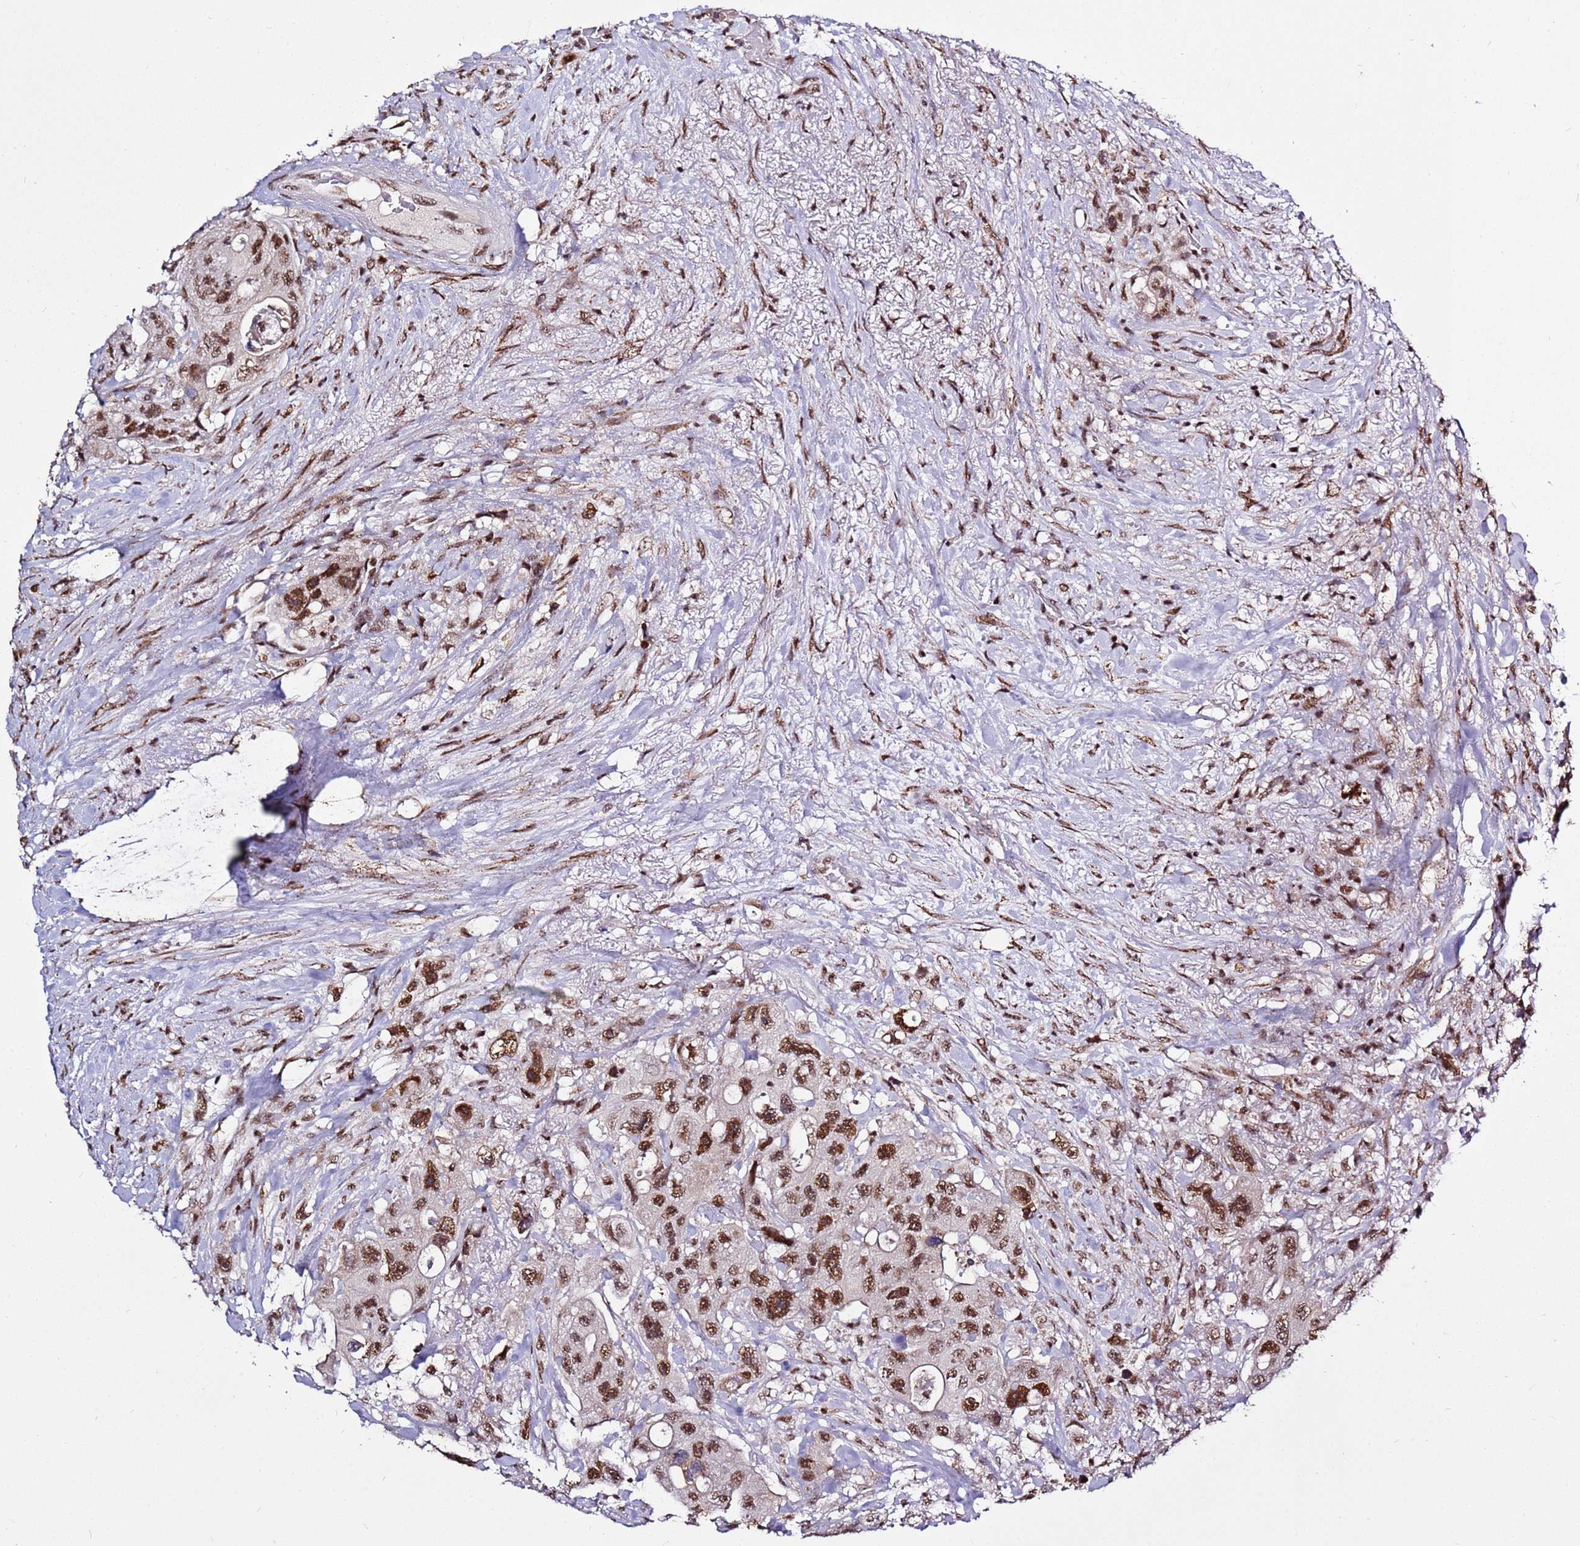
{"staining": {"intensity": "moderate", "quantity": ">75%", "location": "nuclear"}, "tissue": "colorectal cancer", "cell_type": "Tumor cells", "image_type": "cancer", "snomed": [{"axis": "morphology", "description": "Adenocarcinoma, NOS"}, {"axis": "topography", "description": "Colon"}], "caption": "Brown immunohistochemical staining in human colorectal adenocarcinoma exhibits moderate nuclear positivity in about >75% of tumor cells. (Stains: DAB (3,3'-diaminobenzidine) in brown, nuclei in blue, Microscopy: brightfield microscopy at high magnification).", "gene": "AKAP8L", "patient": {"sex": "female", "age": 46}}